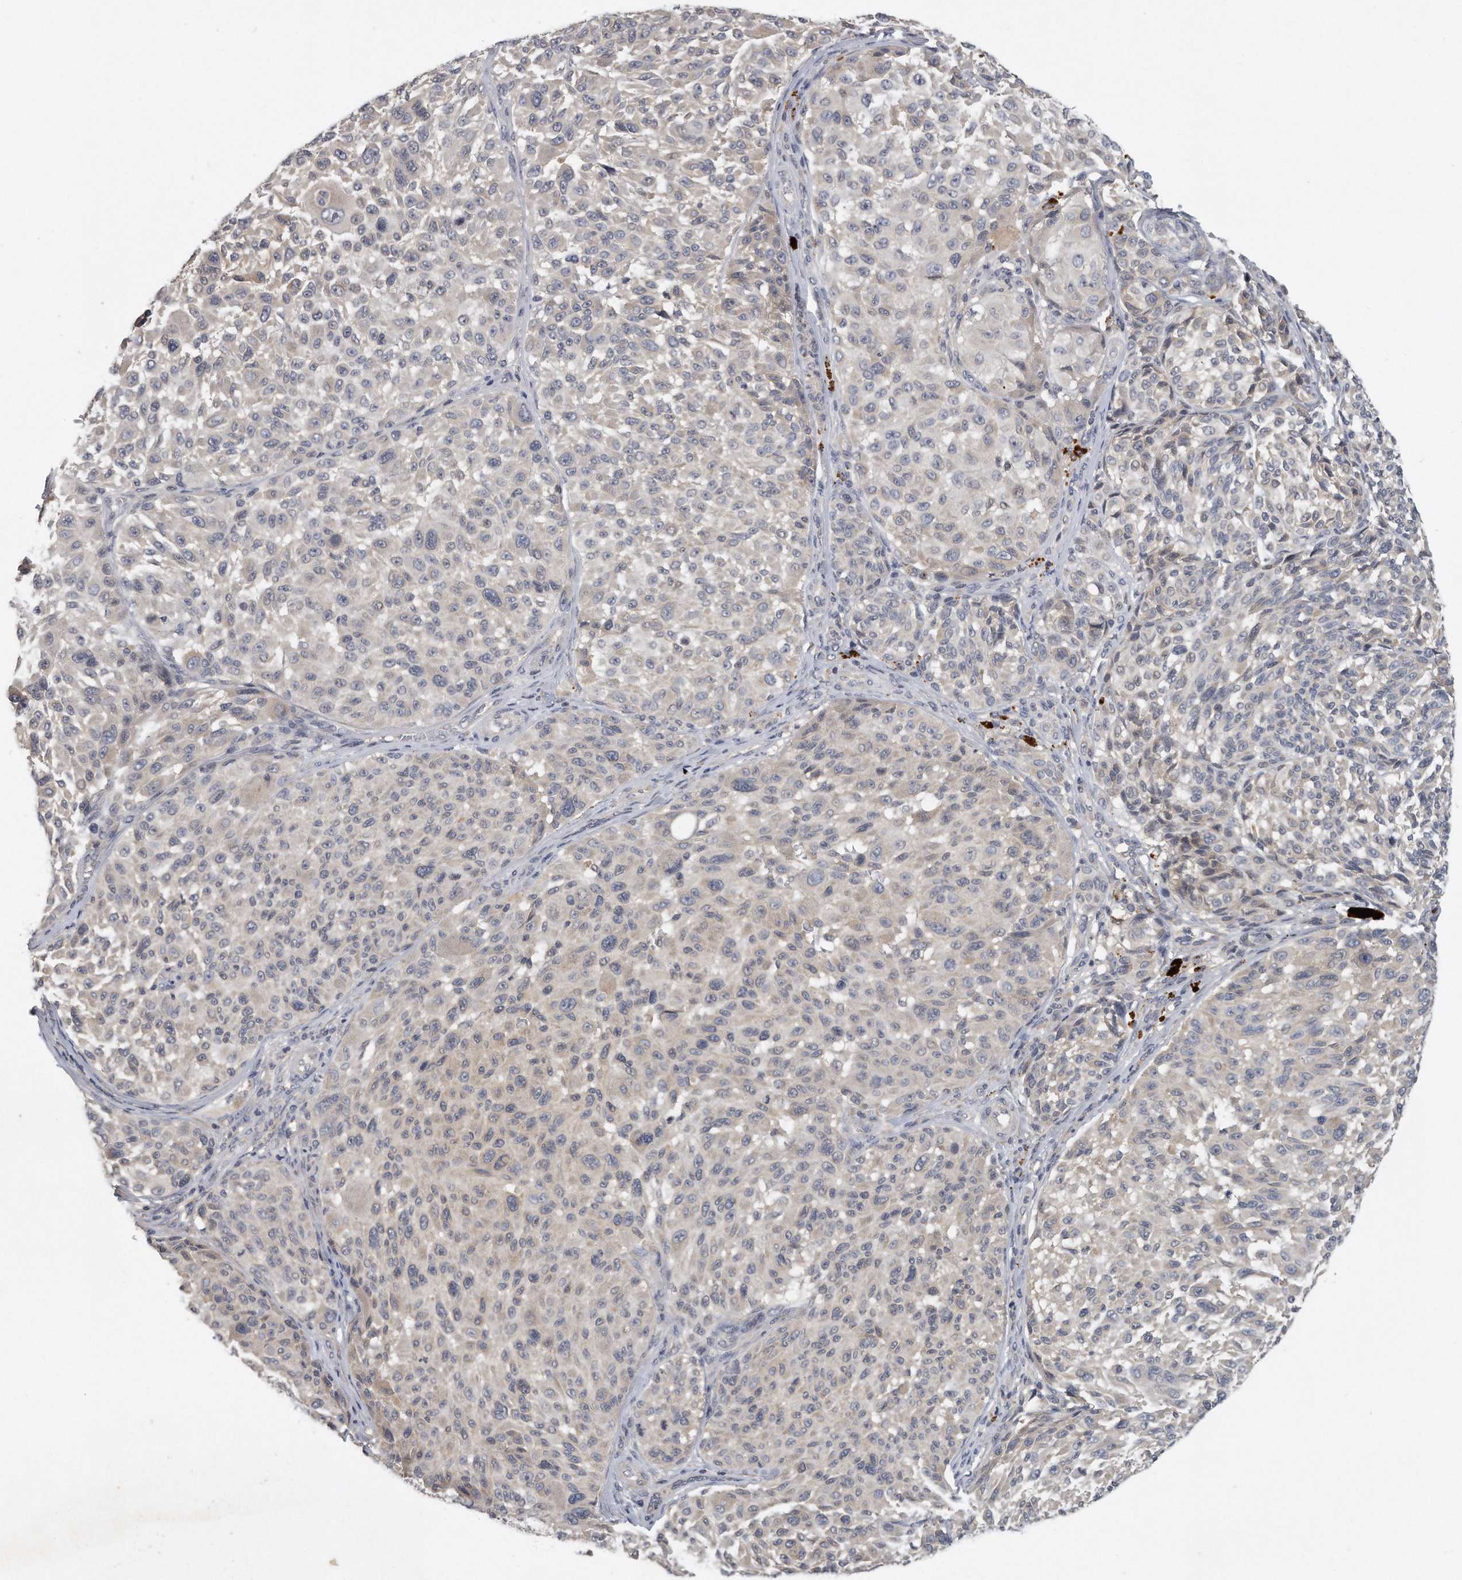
{"staining": {"intensity": "weak", "quantity": "<25%", "location": "cytoplasmic/membranous"}, "tissue": "melanoma", "cell_type": "Tumor cells", "image_type": "cancer", "snomed": [{"axis": "morphology", "description": "Malignant melanoma, NOS"}, {"axis": "topography", "description": "Skin"}], "caption": "High magnification brightfield microscopy of malignant melanoma stained with DAB (3,3'-diaminobenzidine) (brown) and counterstained with hematoxylin (blue): tumor cells show no significant positivity.", "gene": "TRAPPC14", "patient": {"sex": "male", "age": 83}}